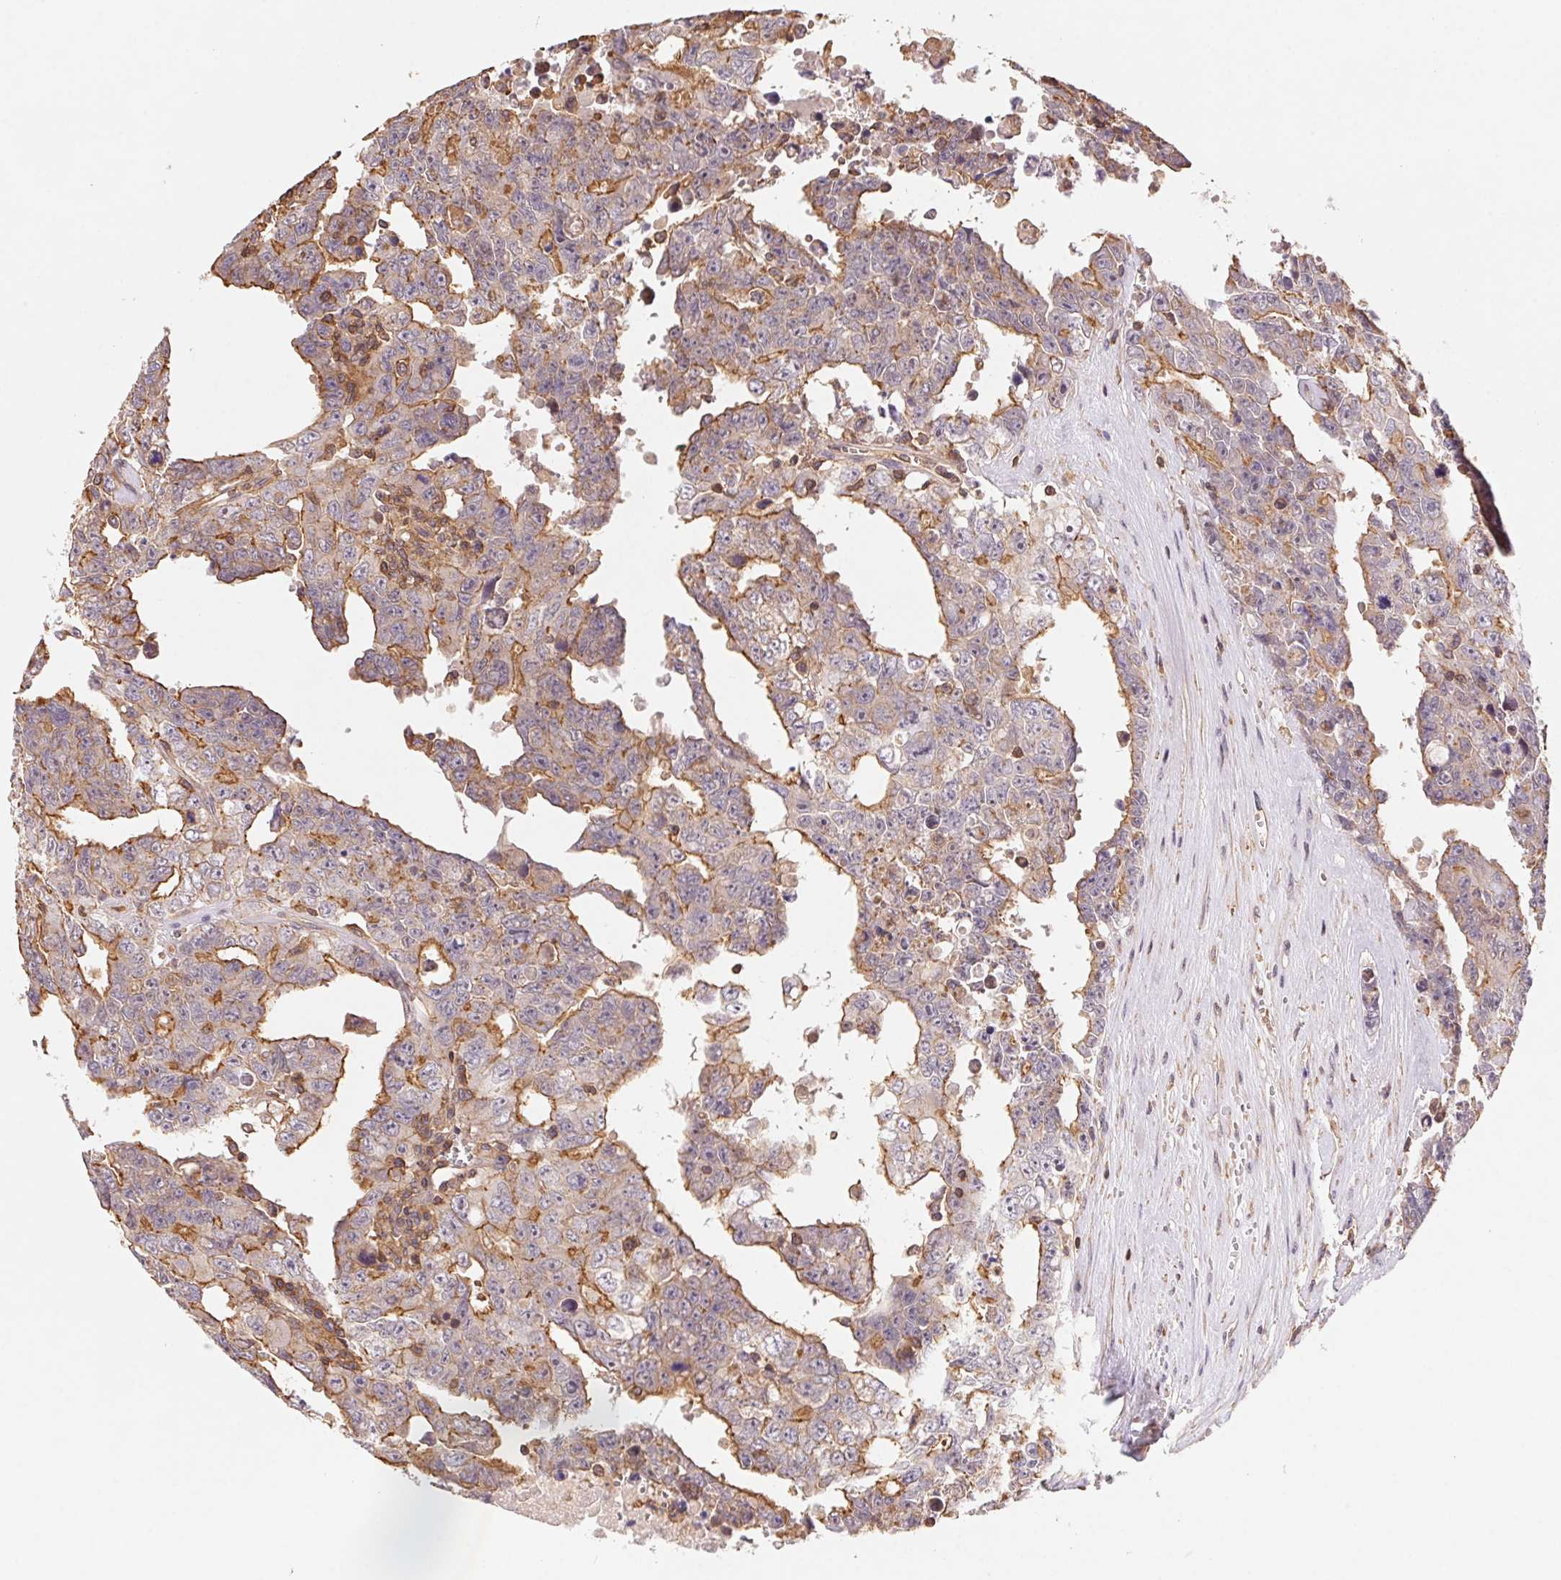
{"staining": {"intensity": "moderate", "quantity": "25%-75%", "location": "cytoplasmic/membranous"}, "tissue": "testis cancer", "cell_type": "Tumor cells", "image_type": "cancer", "snomed": [{"axis": "morphology", "description": "Carcinoma, Embryonal, NOS"}, {"axis": "topography", "description": "Testis"}], "caption": "High-power microscopy captured an IHC micrograph of embryonal carcinoma (testis), revealing moderate cytoplasmic/membranous expression in about 25%-75% of tumor cells.", "gene": "ATG10", "patient": {"sex": "male", "age": 24}}